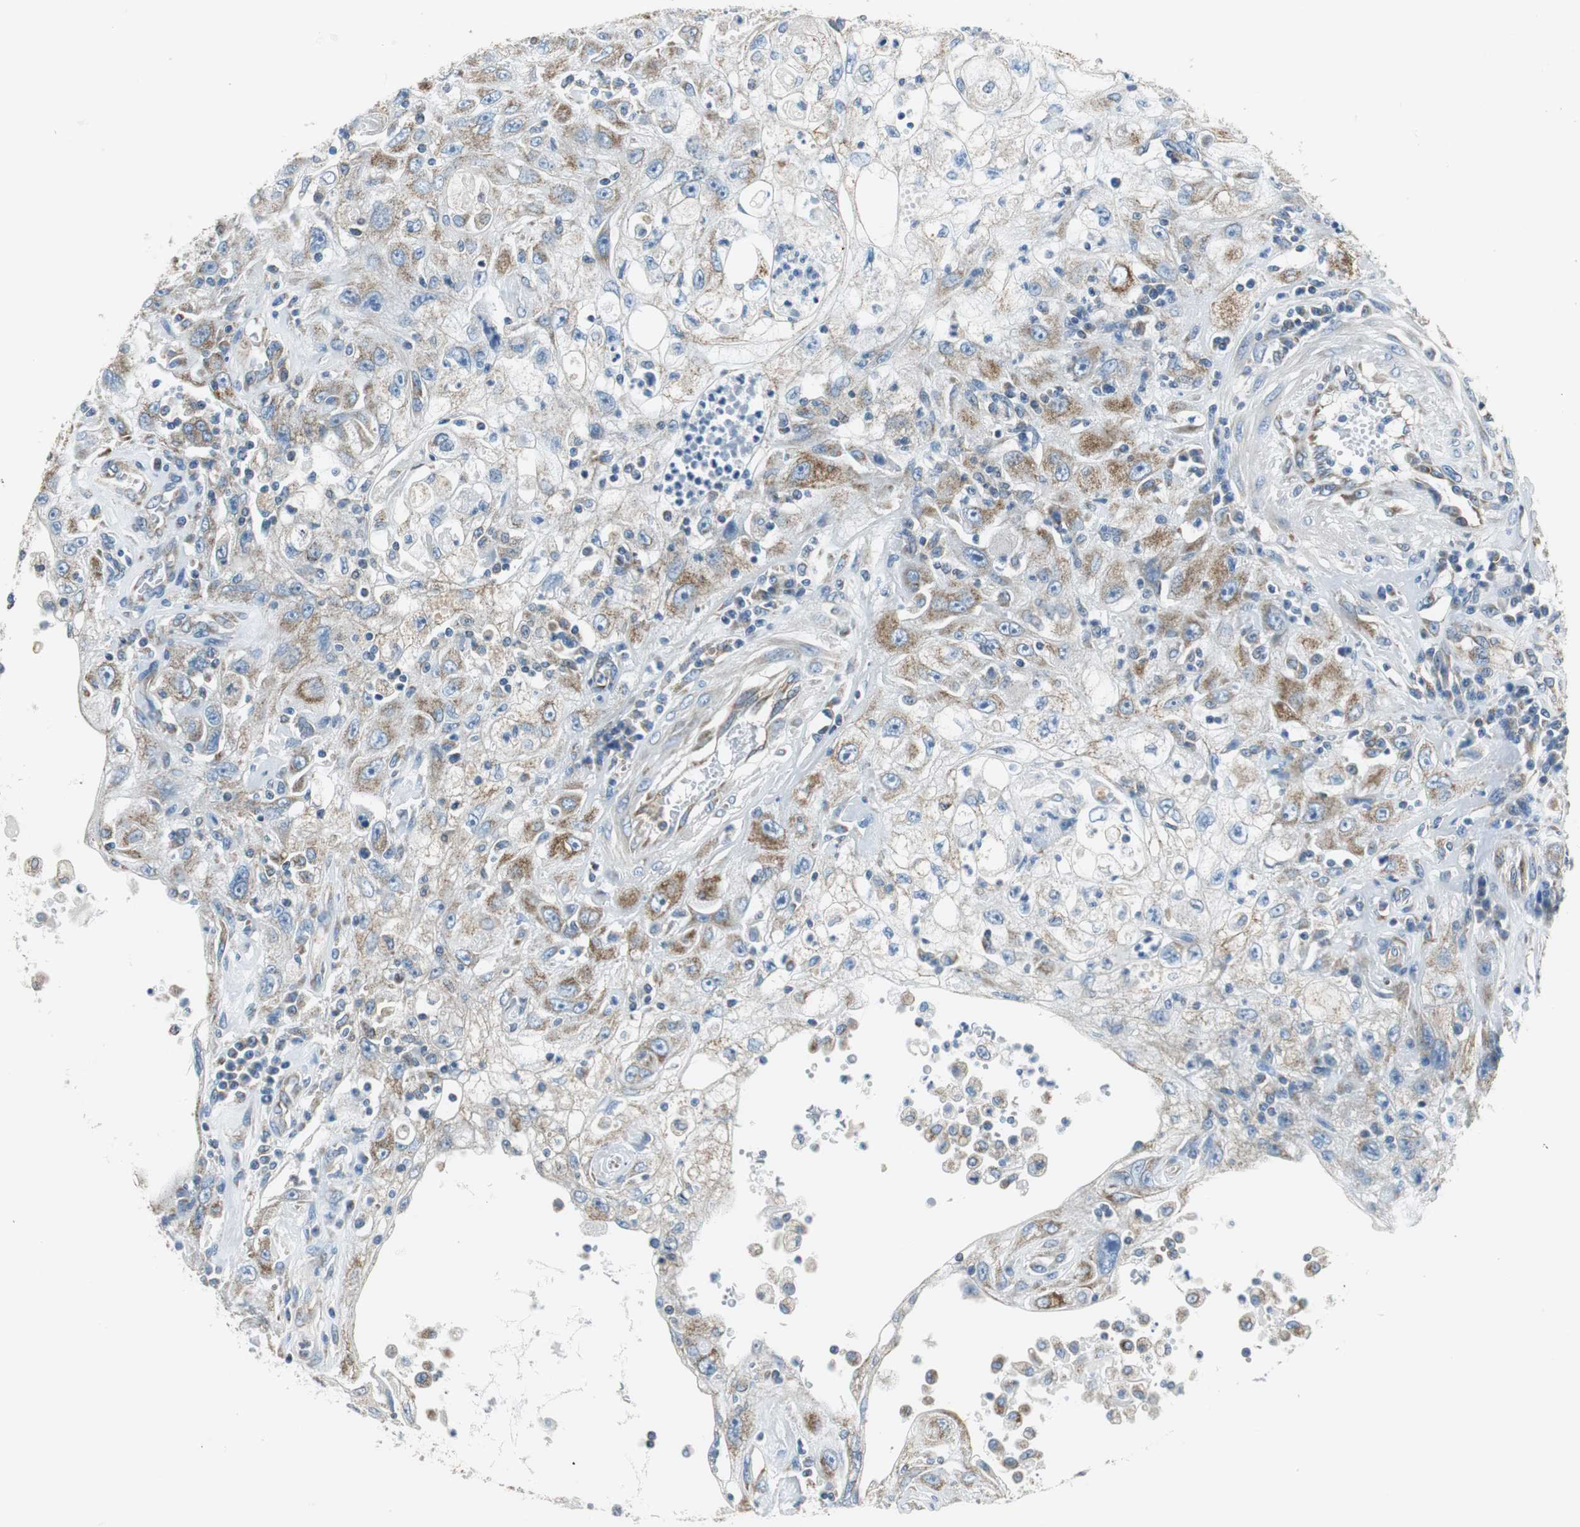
{"staining": {"intensity": "moderate", "quantity": "25%-75%", "location": "cytoplasmic/membranous"}, "tissue": "skin cancer", "cell_type": "Tumor cells", "image_type": "cancer", "snomed": [{"axis": "morphology", "description": "Squamous cell carcinoma, NOS"}, {"axis": "topography", "description": "Skin"}], "caption": "The immunohistochemical stain labels moderate cytoplasmic/membranous positivity in tumor cells of squamous cell carcinoma (skin) tissue.", "gene": "GSTK1", "patient": {"sex": "male", "age": 75}}